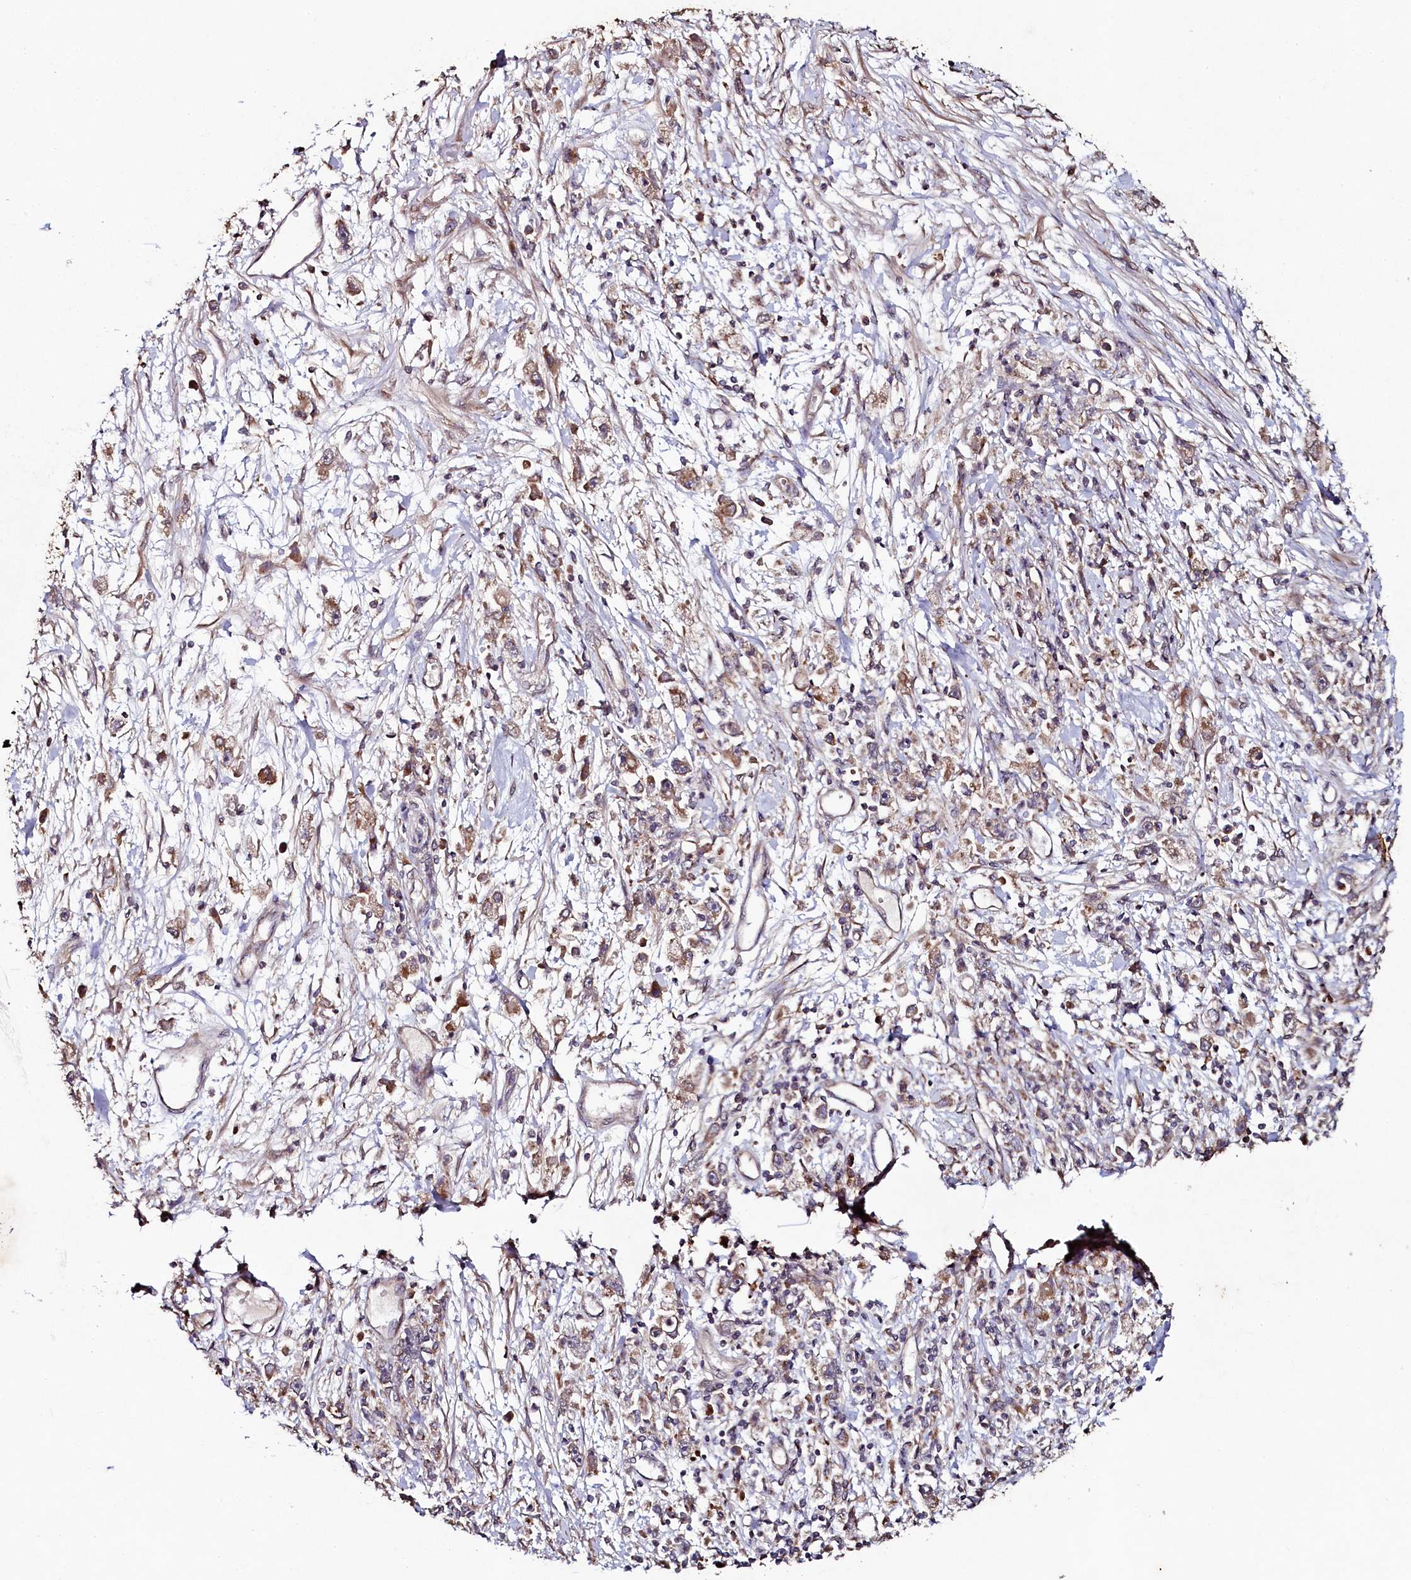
{"staining": {"intensity": "weak", "quantity": "25%-75%", "location": "cytoplasmic/membranous"}, "tissue": "stomach cancer", "cell_type": "Tumor cells", "image_type": "cancer", "snomed": [{"axis": "morphology", "description": "Adenocarcinoma, NOS"}, {"axis": "topography", "description": "Stomach"}], "caption": "DAB (3,3'-diaminobenzidine) immunohistochemical staining of human stomach cancer displays weak cytoplasmic/membranous protein staining in about 25%-75% of tumor cells.", "gene": "SEC24C", "patient": {"sex": "female", "age": 59}}